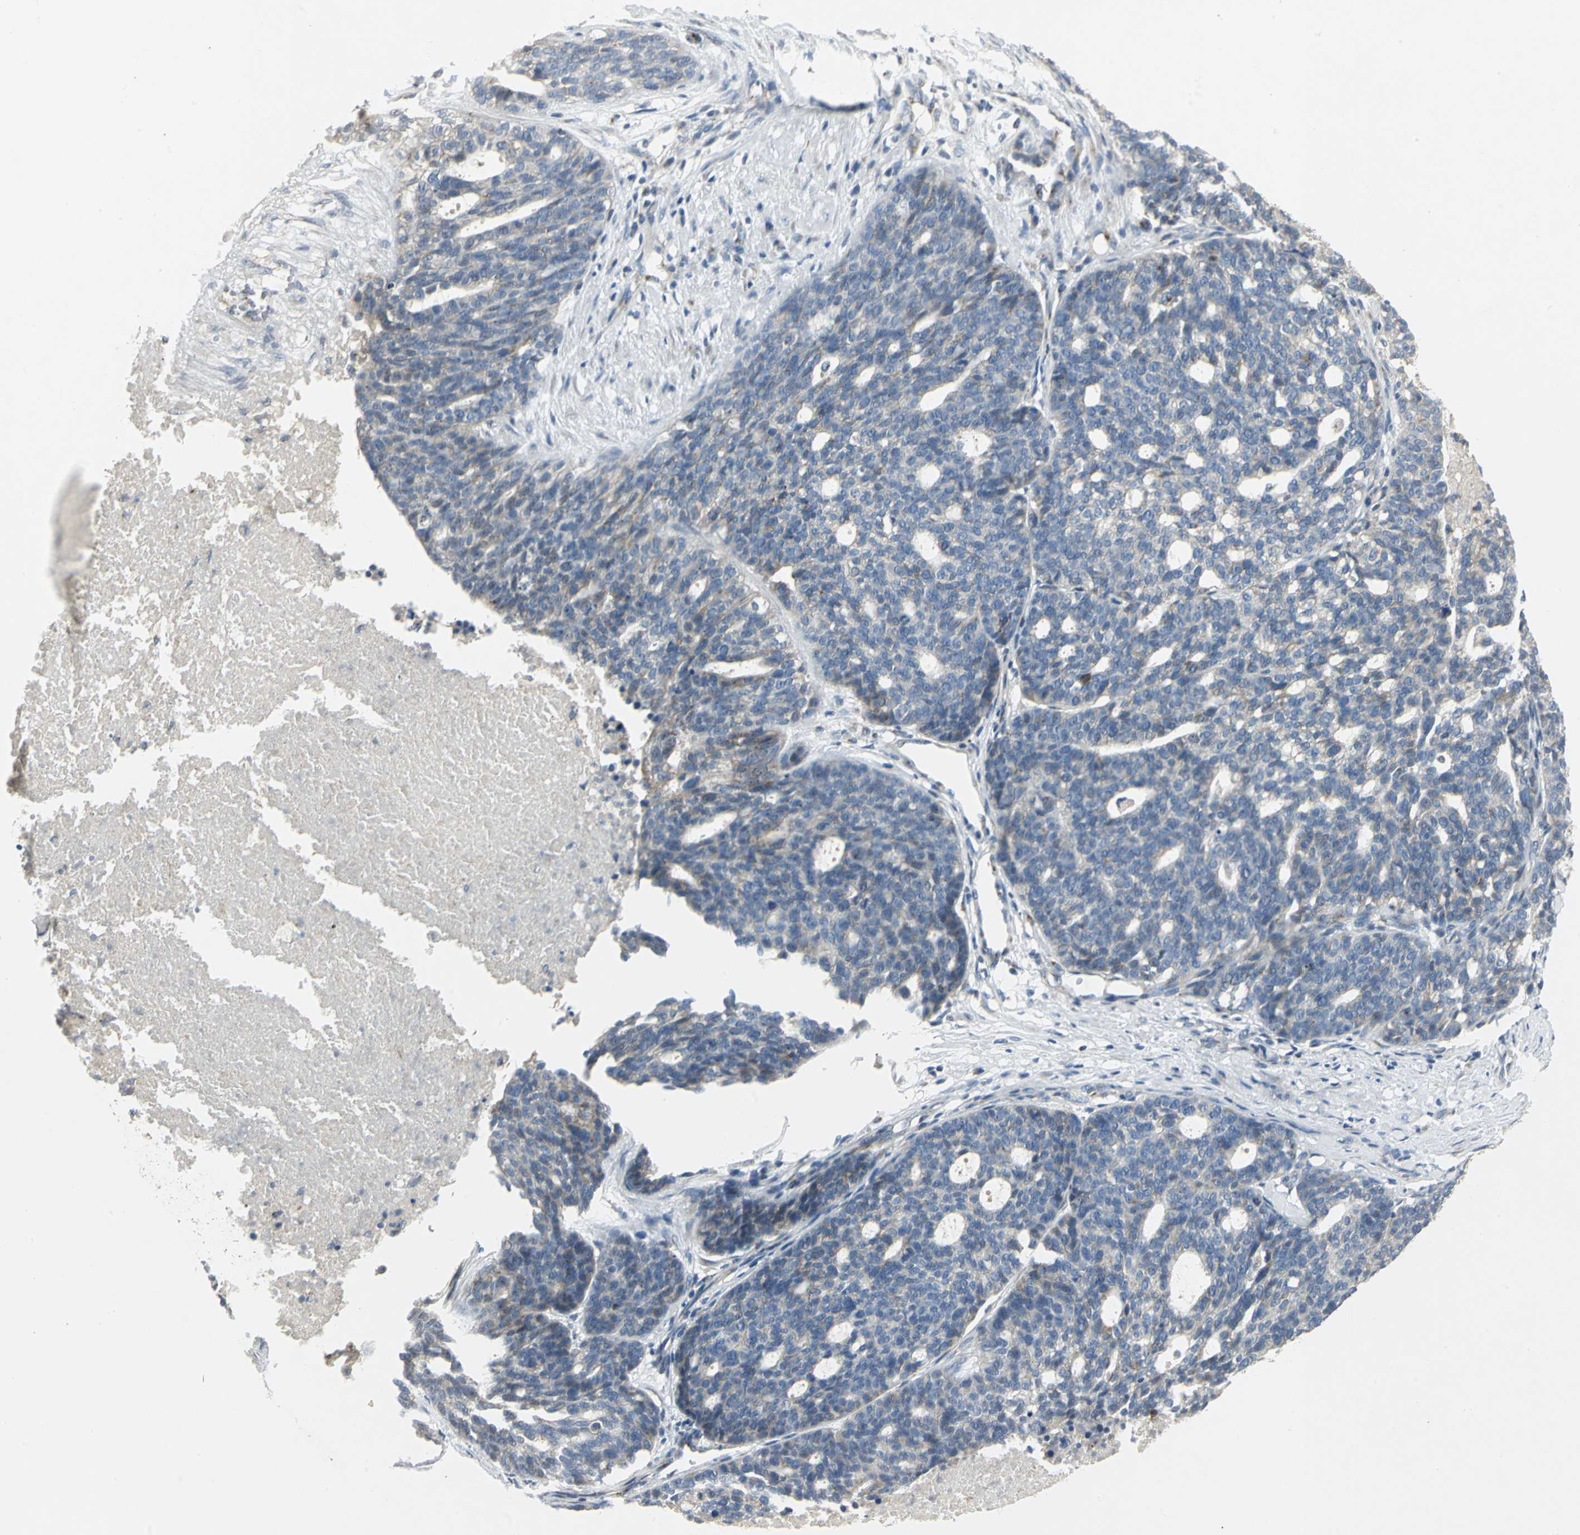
{"staining": {"intensity": "weak", "quantity": "<25%", "location": "cytoplasmic/membranous"}, "tissue": "ovarian cancer", "cell_type": "Tumor cells", "image_type": "cancer", "snomed": [{"axis": "morphology", "description": "Cystadenocarcinoma, serous, NOS"}, {"axis": "topography", "description": "Ovary"}], "caption": "Tumor cells are negative for brown protein staining in ovarian serous cystadenocarcinoma.", "gene": "TM9SF2", "patient": {"sex": "female", "age": 59}}